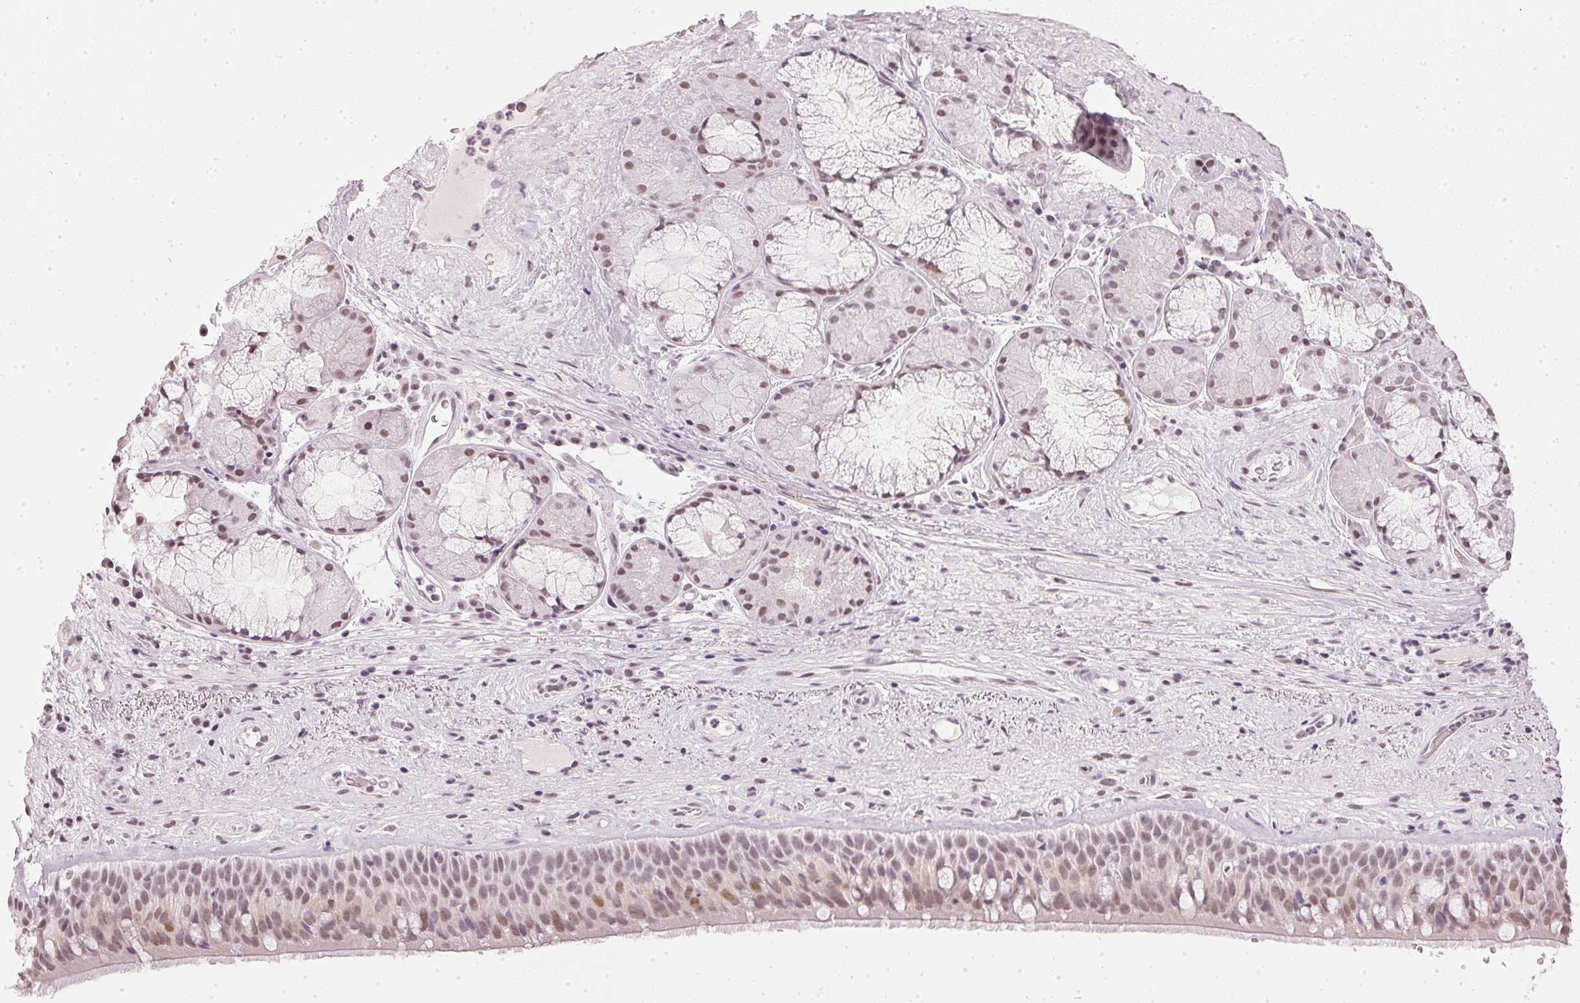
{"staining": {"intensity": "weak", "quantity": ">75%", "location": "nuclear"}, "tissue": "bronchus", "cell_type": "Respiratory epithelial cells", "image_type": "normal", "snomed": [{"axis": "morphology", "description": "Normal tissue, NOS"}, {"axis": "topography", "description": "Bronchus"}], "caption": "Bronchus stained for a protein (brown) exhibits weak nuclear positive positivity in about >75% of respiratory epithelial cells.", "gene": "DNAJC6", "patient": {"sex": "male", "age": 48}}